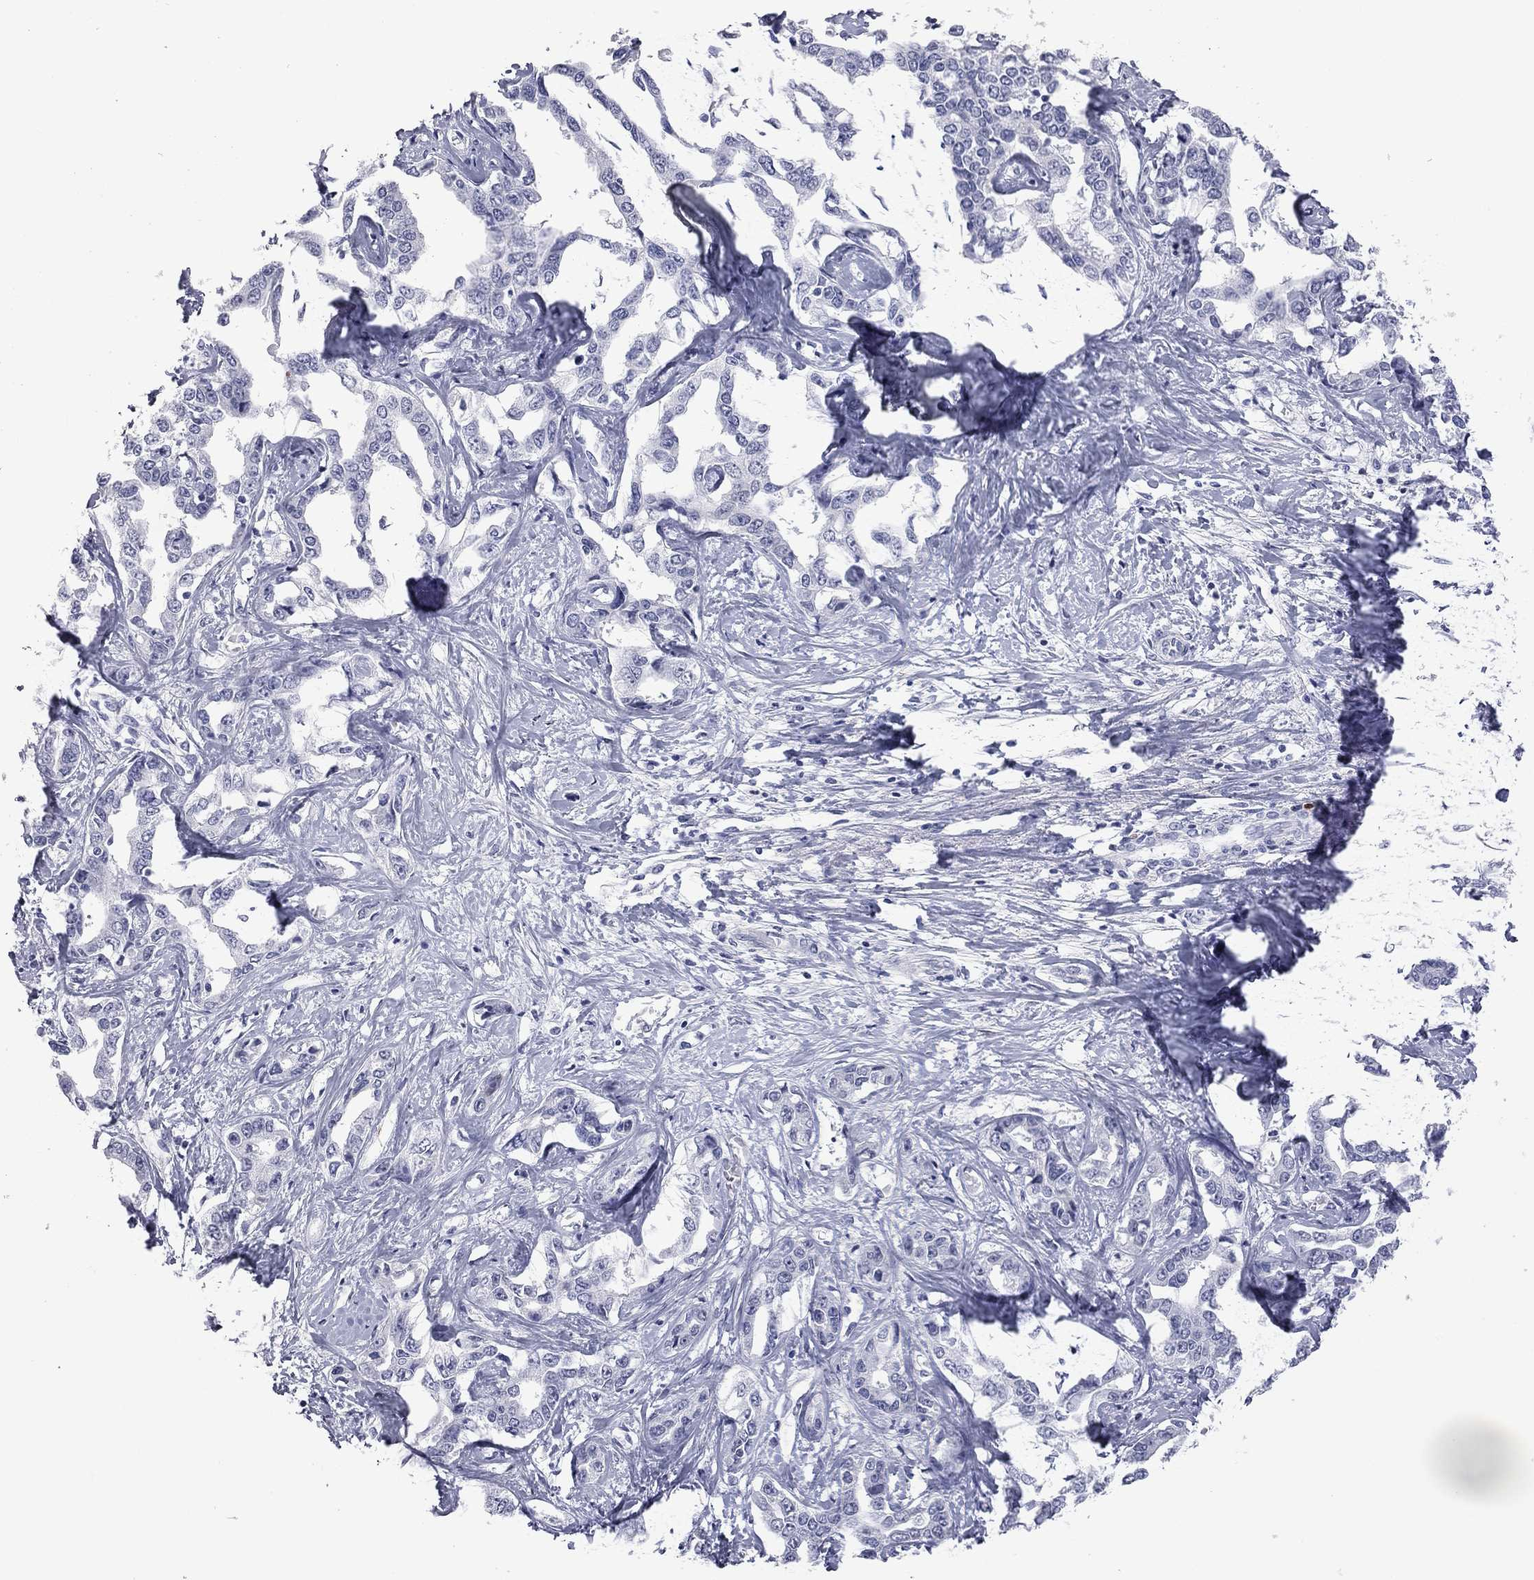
{"staining": {"intensity": "negative", "quantity": "none", "location": "none"}, "tissue": "liver cancer", "cell_type": "Tumor cells", "image_type": "cancer", "snomed": [{"axis": "morphology", "description": "Cholangiocarcinoma"}, {"axis": "topography", "description": "Liver"}], "caption": "DAB (3,3'-diaminobenzidine) immunohistochemical staining of liver cancer reveals no significant positivity in tumor cells. Brightfield microscopy of immunohistochemistry (IHC) stained with DAB (3,3'-diaminobenzidine) (brown) and hematoxylin (blue), captured at high magnification.", "gene": "AK8", "patient": {"sex": "male", "age": 59}}